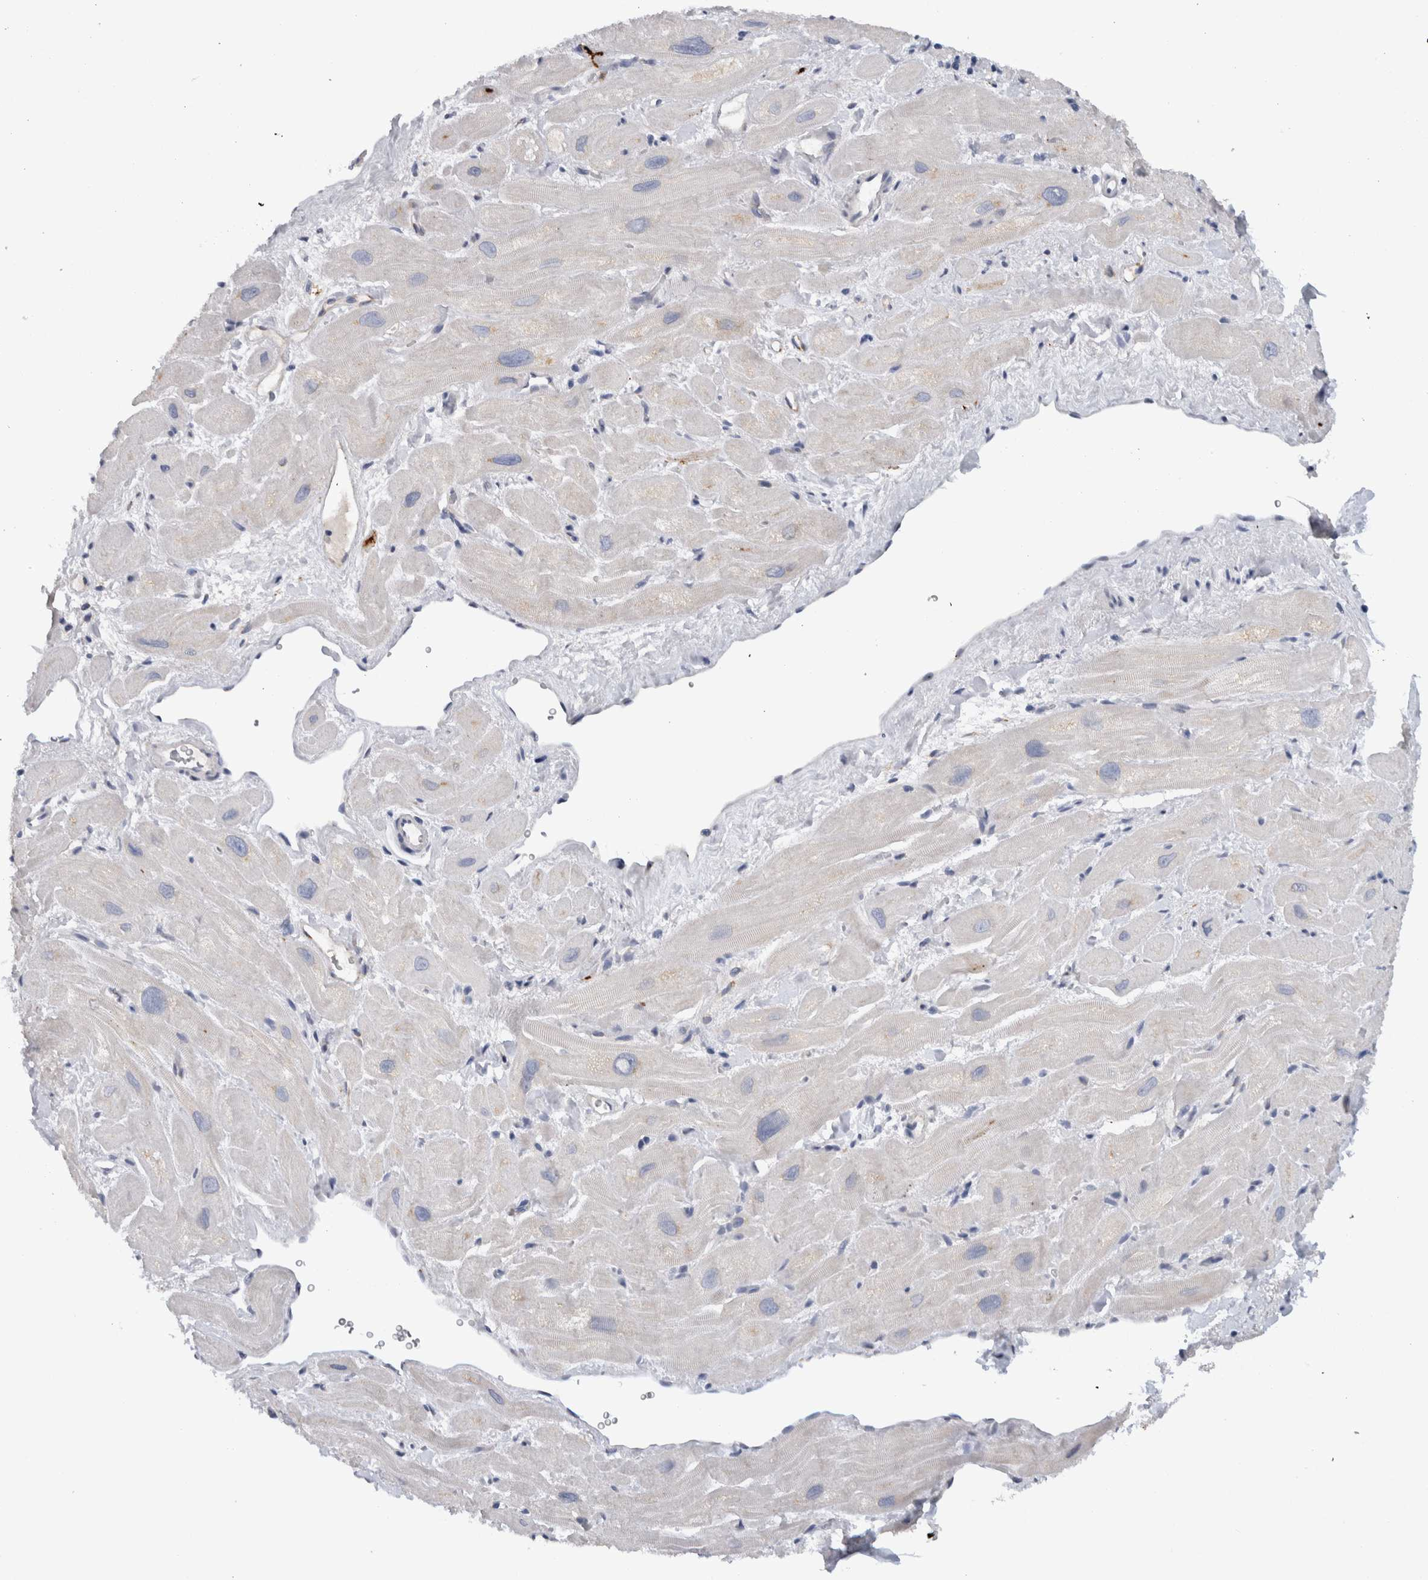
{"staining": {"intensity": "weak", "quantity": "25%-75%", "location": "cytoplasmic/membranous"}, "tissue": "heart muscle", "cell_type": "Cardiomyocytes", "image_type": "normal", "snomed": [{"axis": "morphology", "description": "Normal tissue, NOS"}, {"axis": "topography", "description": "Heart"}], "caption": "Weak cytoplasmic/membranous staining for a protein is present in about 25%-75% of cardiomyocytes of unremarkable heart muscle using immunohistochemistry.", "gene": "CD63", "patient": {"sex": "male", "age": 49}}